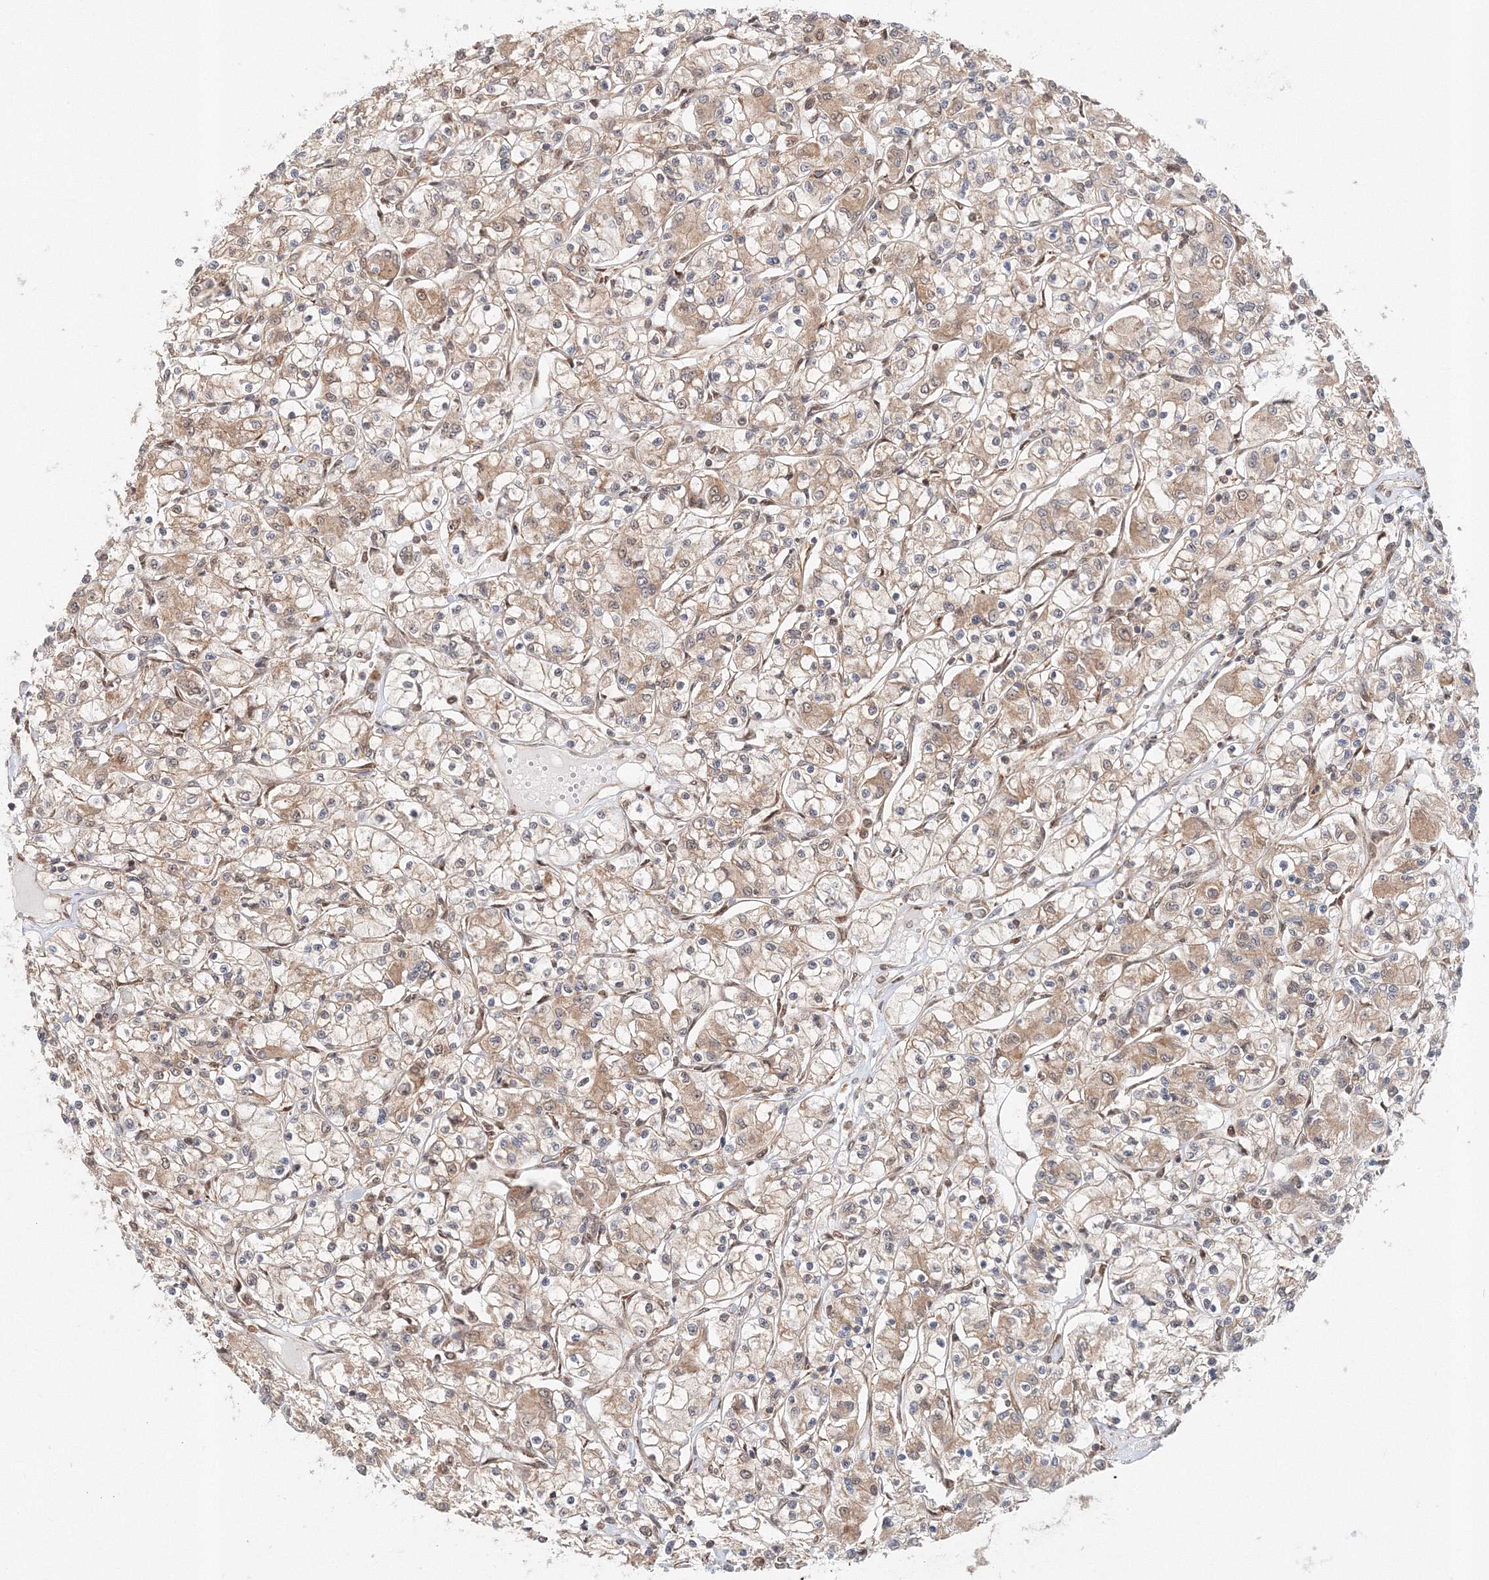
{"staining": {"intensity": "weak", "quantity": ">75%", "location": "cytoplasmic/membranous,nuclear"}, "tissue": "renal cancer", "cell_type": "Tumor cells", "image_type": "cancer", "snomed": [{"axis": "morphology", "description": "Adenocarcinoma, NOS"}, {"axis": "topography", "description": "Kidney"}], "caption": "Renal cancer stained with a brown dye shows weak cytoplasmic/membranous and nuclear positive positivity in approximately >75% of tumor cells.", "gene": "PSMD6", "patient": {"sex": "female", "age": 59}}